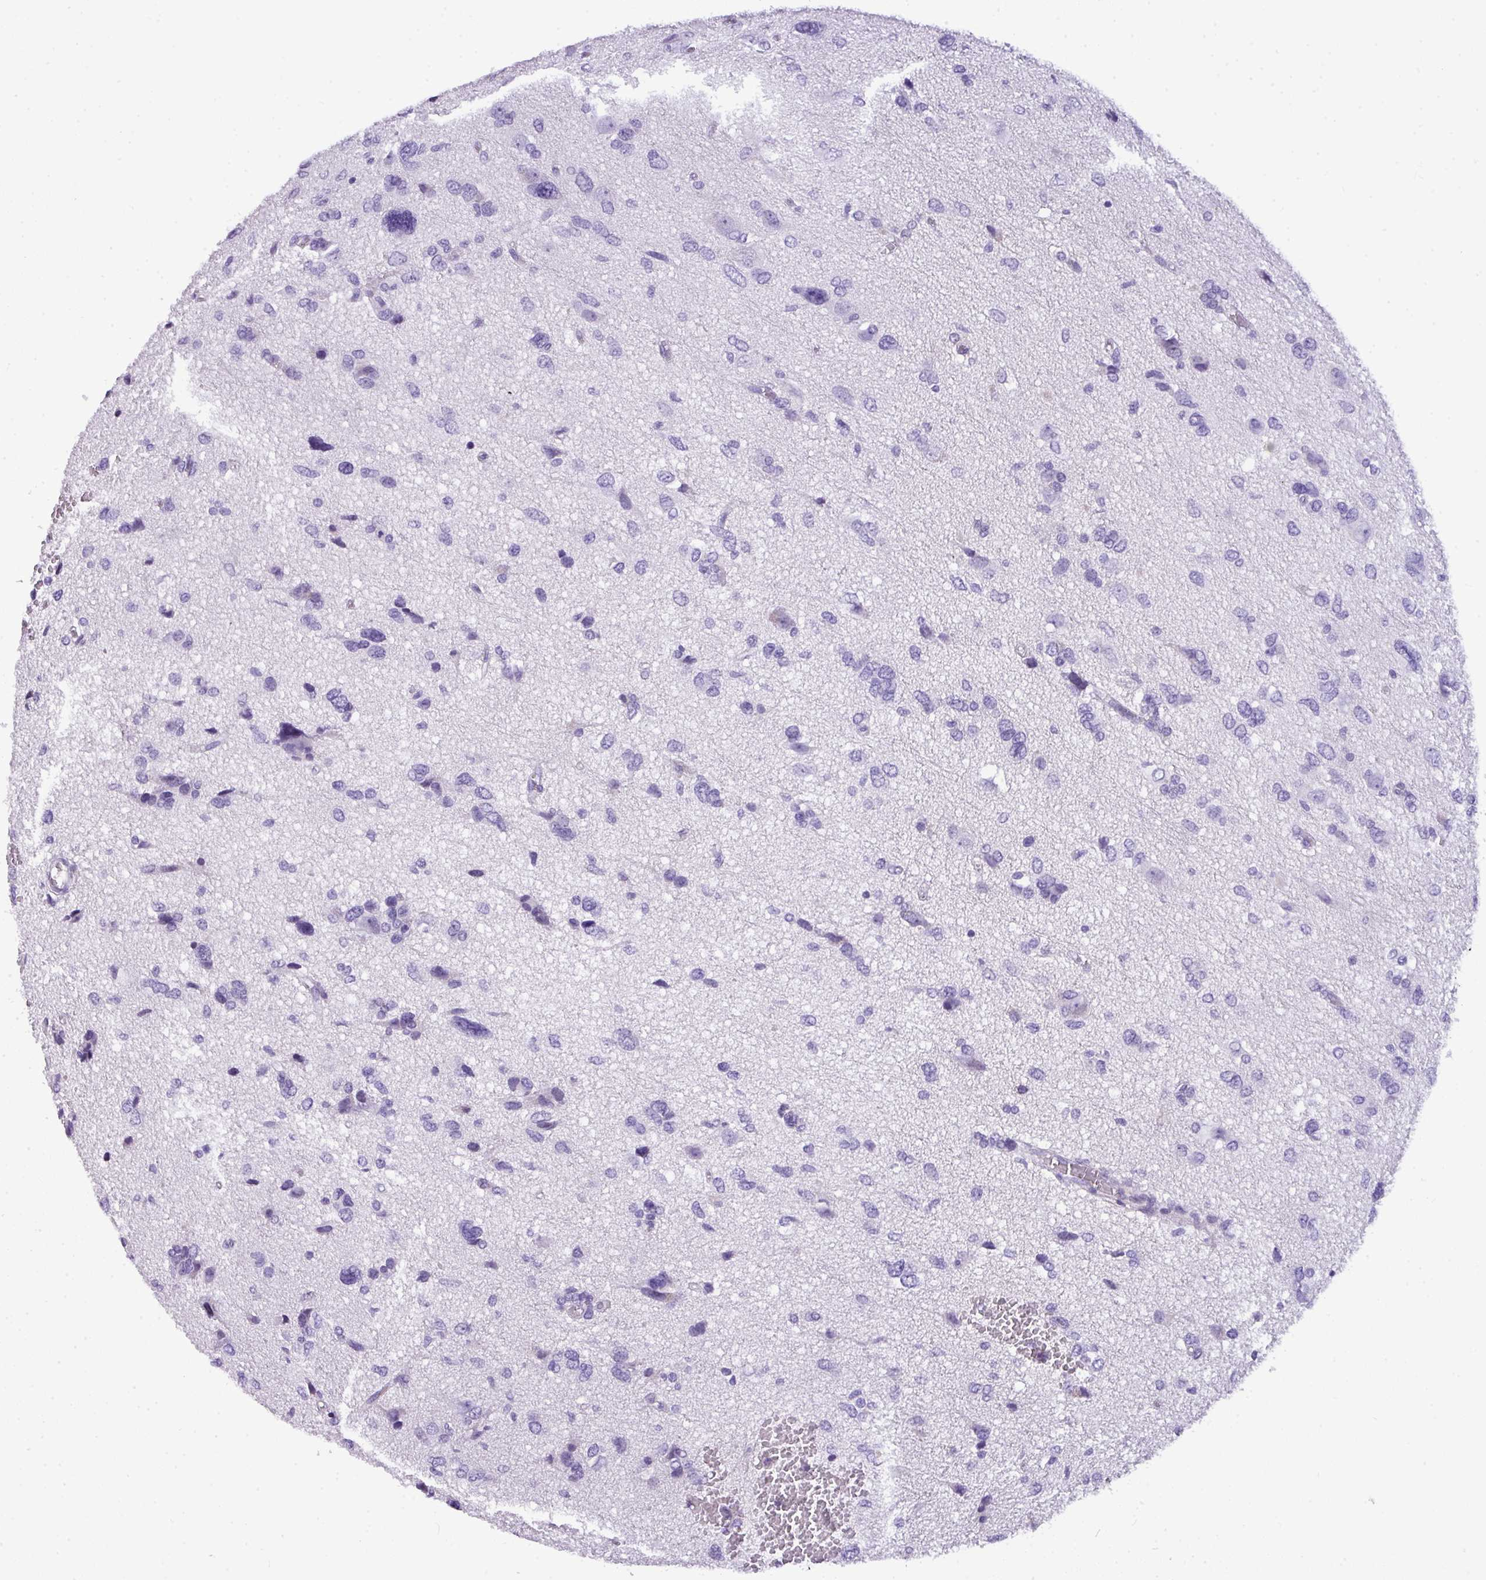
{"staining": {"intensity": "negative", "quantity": "none", "location": "none"}, "tissue": "glioma", "cell_type": "Tumor cells", "image_type": "cancer", "snomed": [{"axis": "morphology", "description": "Glioma, malignant, High grade"}, {"axis": "topography", "description": "Brain"}], "caption": "Glioma was stained to show a protein in brown. There is no significant positivity in tumor cells.", "gene": "MUC21", "patient": {"sex": "female", "age": 59}}